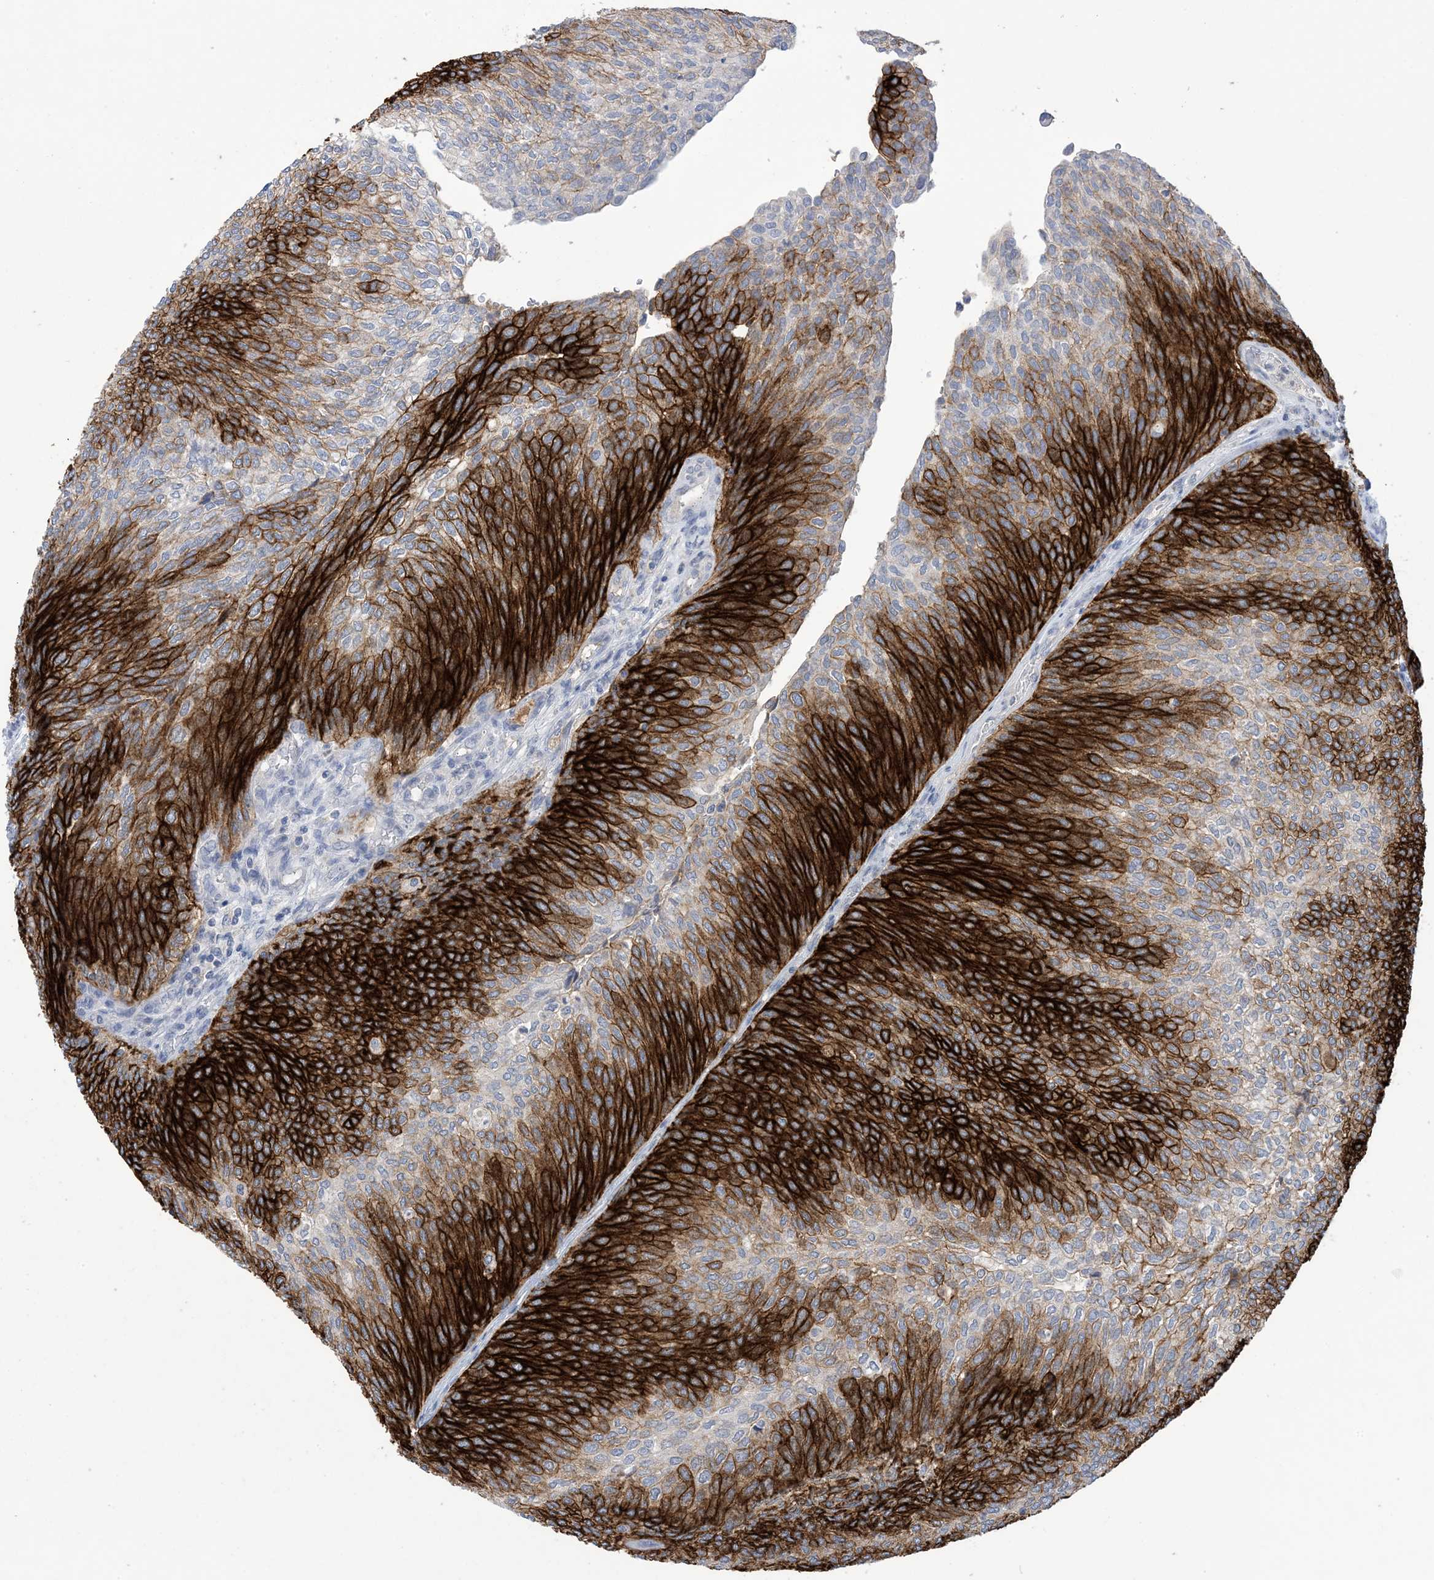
{"staining": {"intensity": "strong", "quantity": "25%-75%", "location": "cytoplasmic/membranous"}, "tissue": "urothelial cancer", "cell_type": "Tumor cells", "image_type": "cancer", "snomed": [{"axis": "morphology", "description": "Urothelial carcinoma, Low grade"}, {"axis": "topography", "description": "Urinary bladder"}], "caption": "Strong cytoplasmic/membranous positivity for a protein is identified in about 25%-75% of tumor cells of urothelial cancer using immunohistochemistry.", "gene": "DSC3", "patient": {"sex": "female", "age": 79}}